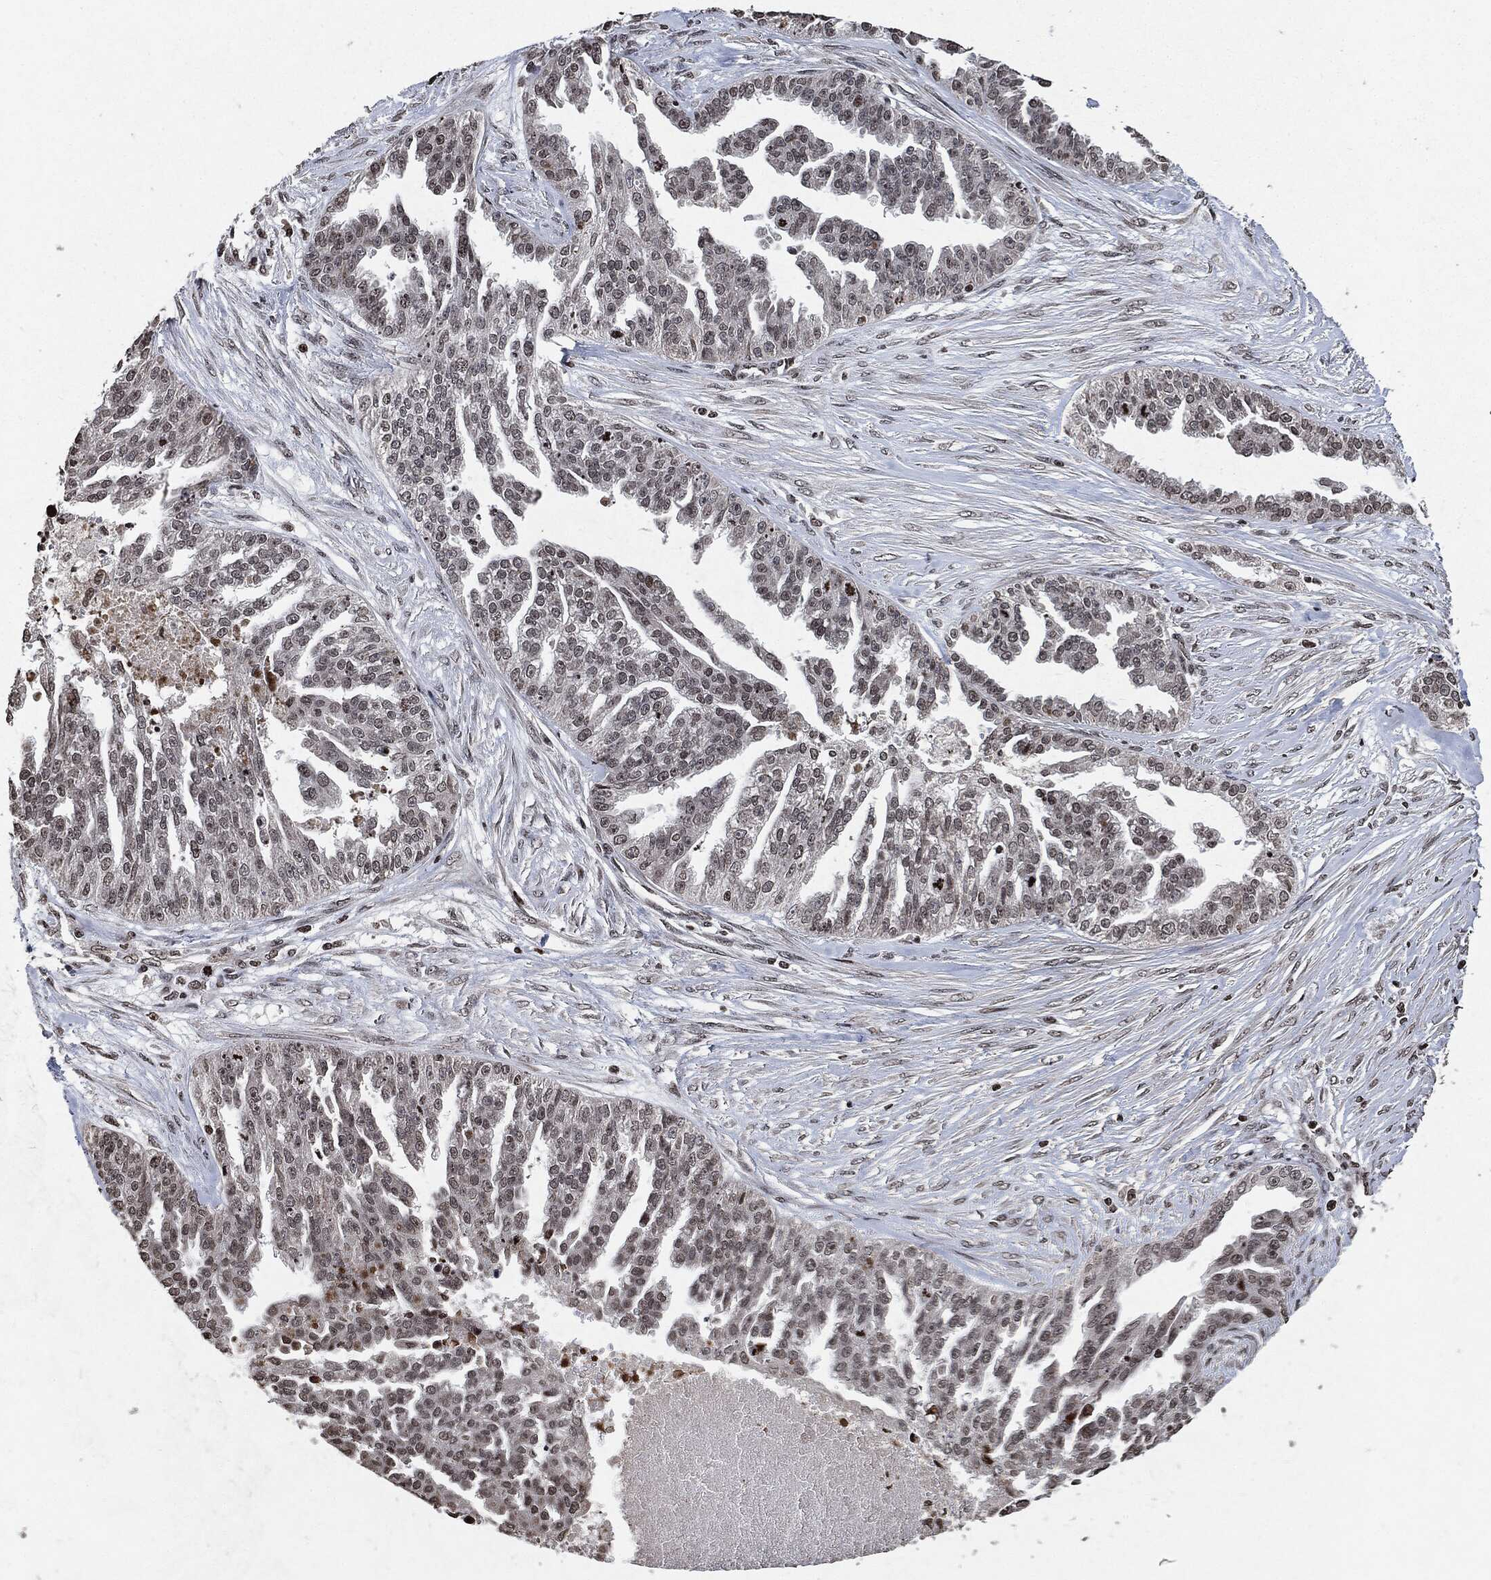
{"staining": {"intensity": "negative", "quantity": "none", "location": "none"}, "tissue": "ovarian cancer", "cell_type": "Tumor cells", "image_type": "cancer", "snomed": [{"axis": "morphology", "description": "Cystadenocarcinoma, serous, NOS"}, {"axis": "topography", "description": "Ovary"}], "caption": "DAB immunohistochemical staining of ovarian cancer shows no significant positivity in tumor cells.", "gene": "JUN", "patient": {"sex": "female", "age": 58}}